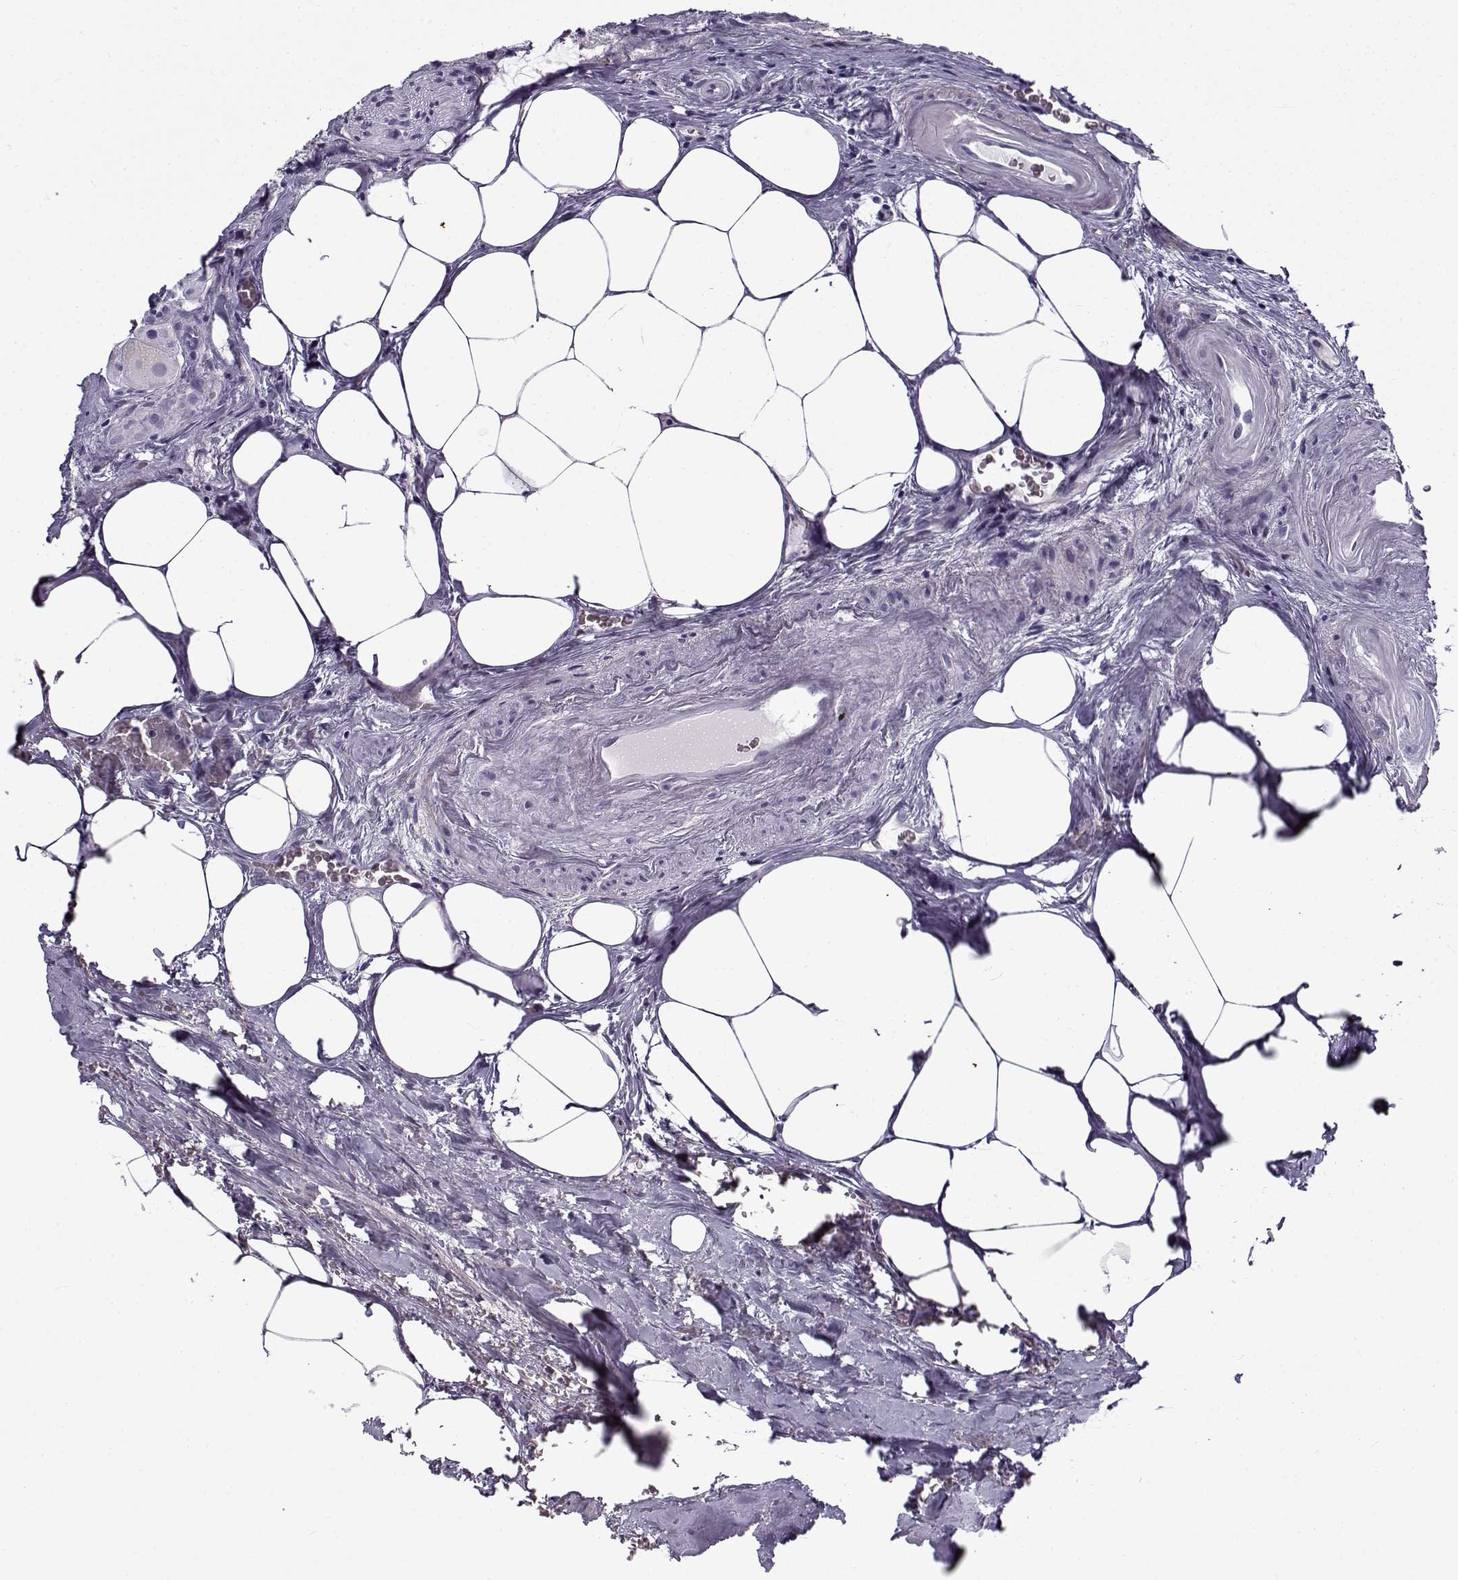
{"staining": {"intensity": "negative", "quantity": "none", "location": "none"}, "tissue": "prostate cancer", "cell_type": "Tumor cells", "image_type": "cancer", "snomed": [{"axis": "morphology", "description": "Adenocarcinoma, NOS"}, {"axis": "morphology", "description": "Adenocarcinoma, High grade"}, {"axis": "topography", "description": "Prostate"}], "caption": "Tumor cells are negative for brown protein staining in prostate adenocarcinoma. (DAB (3,3'-diaminobenzidine) IHC visualized using brightfield microscopy, high magnification).", "gene": "GTSF1L", "patient": {"sex": "male", "age": 64}}